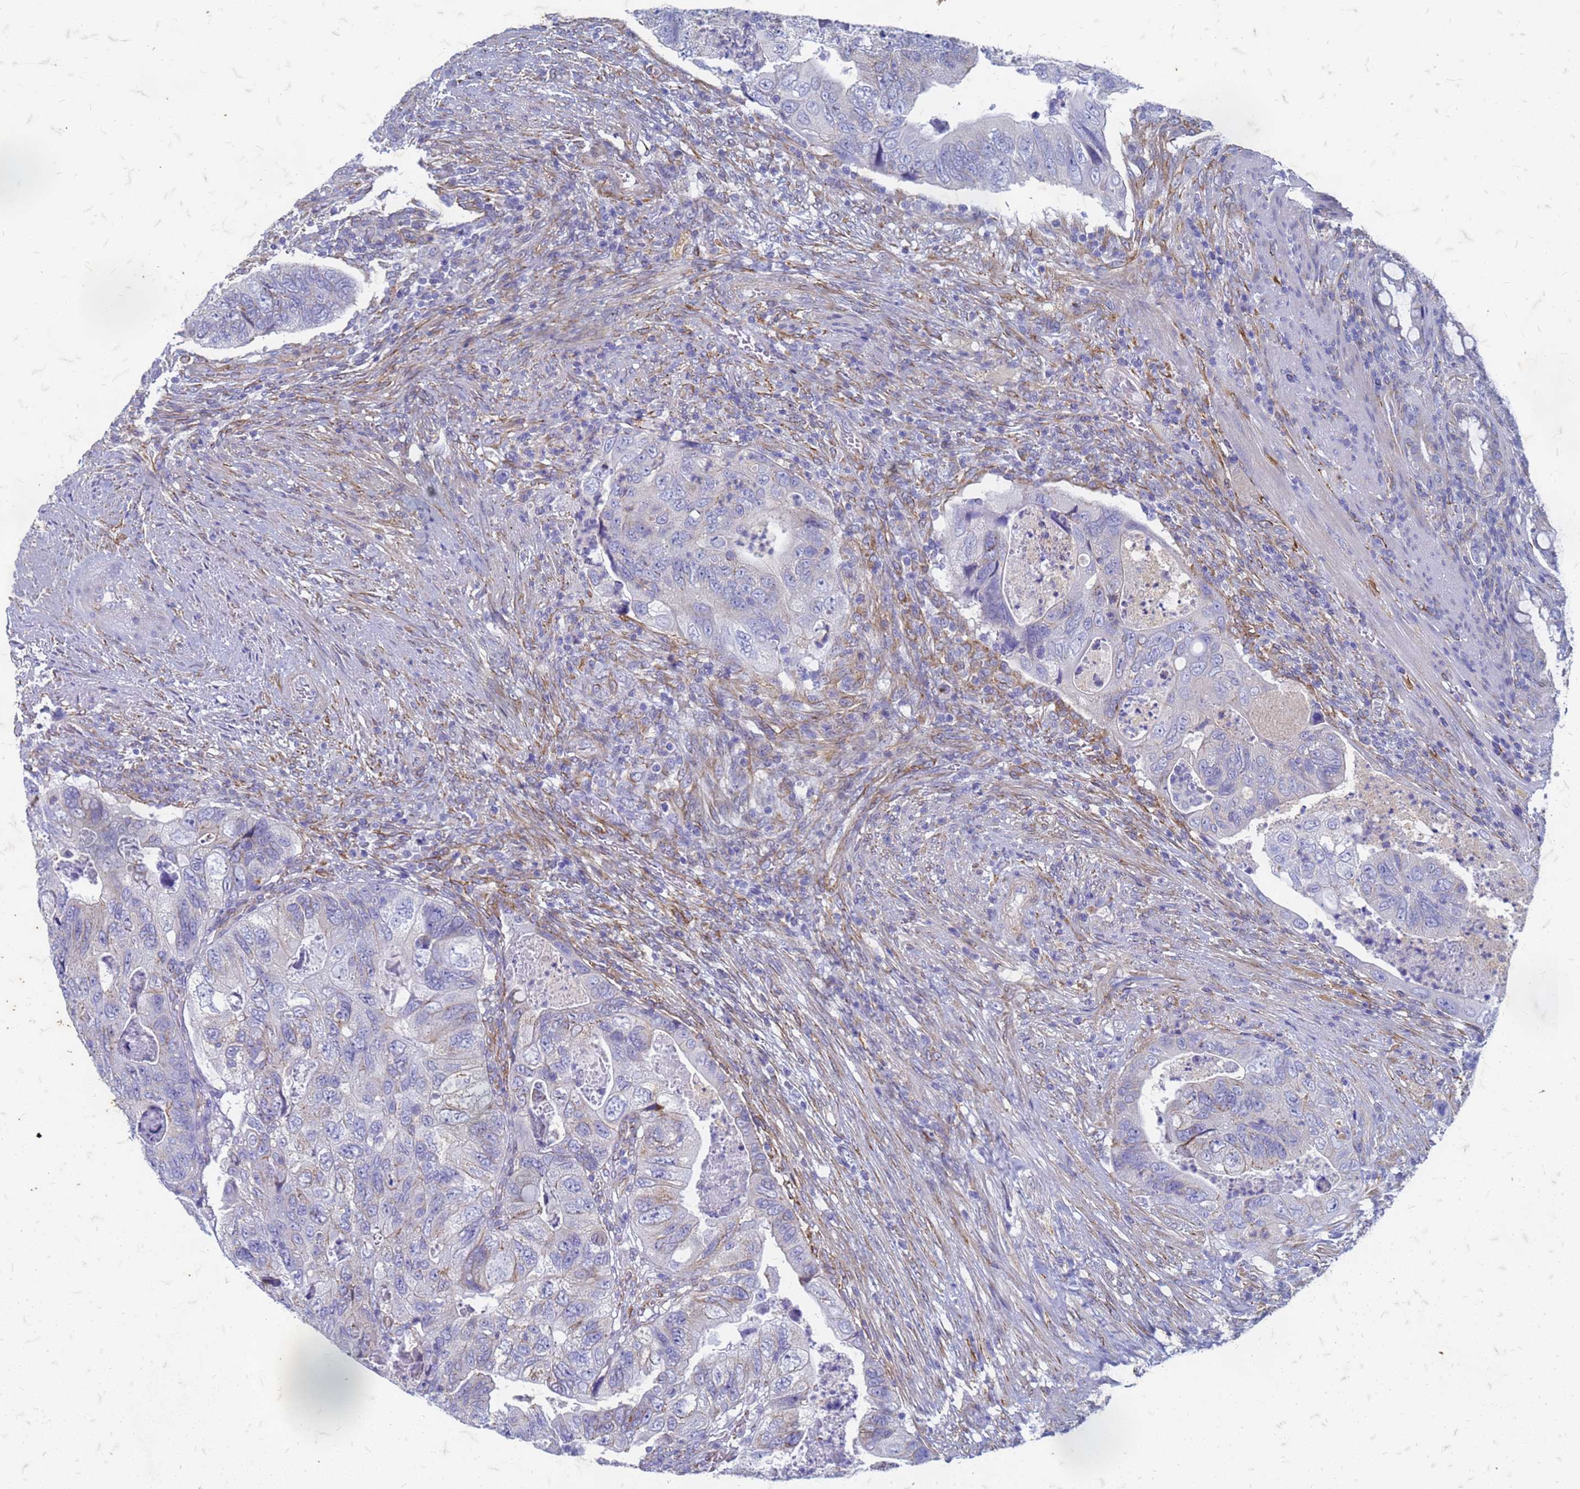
{"staining": {"intensity": "moderate", "quantity": "<25%", "location": "cytoplasmic/membranous"}, "tissue": "colorectal cancer", "cell_type": "Tumor cells", "image_type": "cancer", "snomed": [{"axis": "morphology", "description": "Adenocarcinoma, NOS"}, {"axis": "topography", "description": "Rectum"}], "caption": "A brown stain shows moderate cytoplasmic/membranous expression of a protein in human adenocarcinoma (colorectal) tumor cells.", "gene": "TRIM64B", "patient": {"sex": "male", "age": 63}}